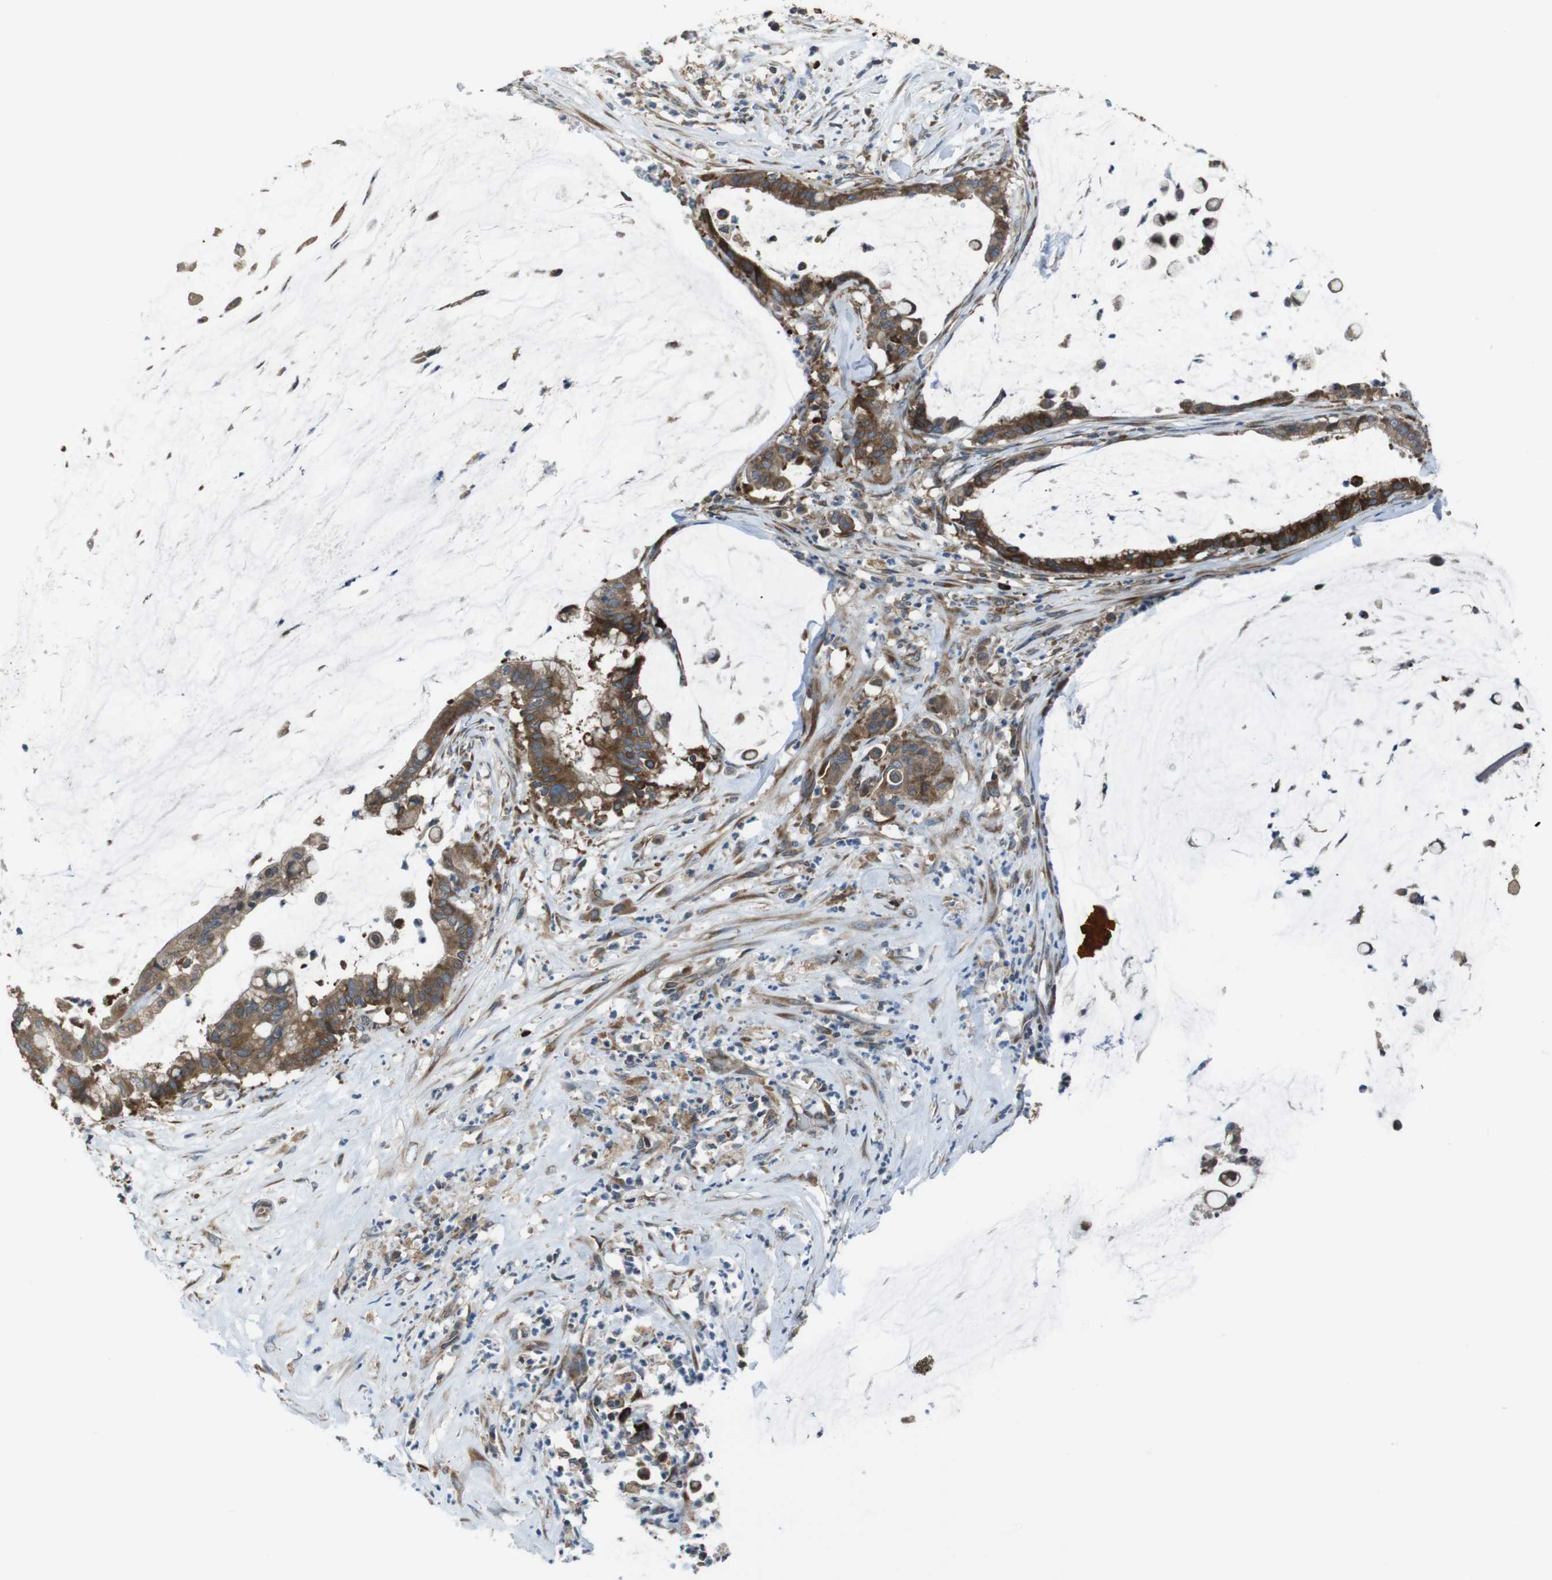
{"staining": {"intensity": "moderate", "quantity": ">75%", "location": "cytoplasmic/membranous"}, "tissue": "pancreatic cancer", "cell_type": "Tumor cells", "image_type": "cancer", "snomed": [{"axis": "morphology", "description": "Adenocarcinoma, NOS"}, {"axis": "topography", "description": "Pancreas"}], "caption": "DAB (3,3'-diaminobenzidine) immunohistochemical staining of human pancreatic cancer demonstrates moderate cytoplasmic/membranous protein positivity in about >75% of tumor cells. The staining was performed using DAB (3,3'-diaminobenzidine), with brown indicating positive protein expression. Nuclei are stained blue with hematoxylin.", "gene": "SSR3", "patient": {"sex": "male", "age": 41}}